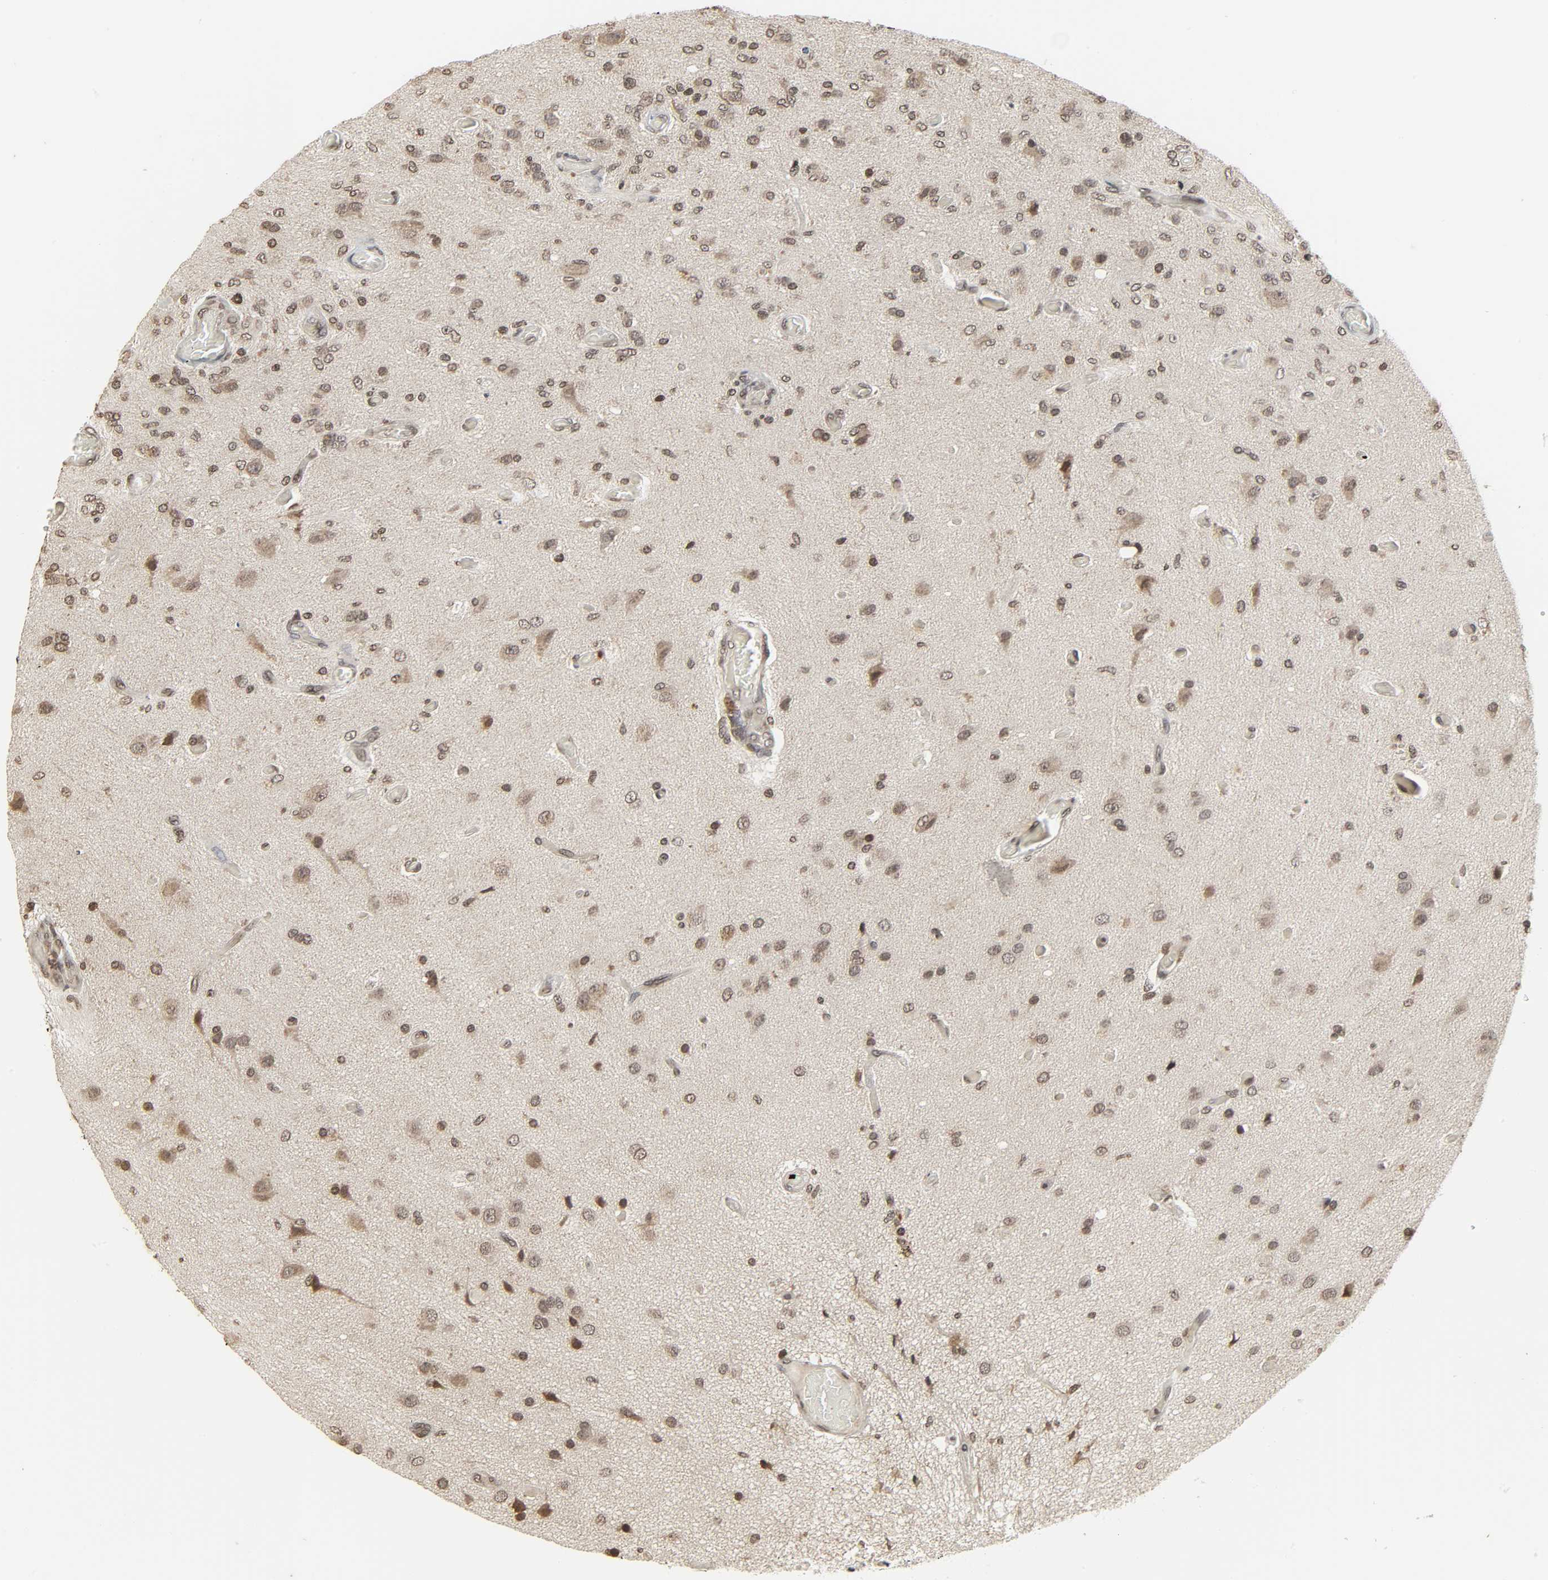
{"staining": {"intensity": "moderate", "quantity": "<25%", "location": "nuclear"}, "tissue": "glioma", "cell_type": "Tumor cells", "image_type": "cancer", "snomed": [{"axis": "morphology", "description": "Normal tissue, NOS"}, {"axis": "morphology", "description": "Glioma, malignant, High grade"}, {"axis": "topography", "description": "Cerebral cortex"}], "caption": "Protein expression analysis of glioma demonstrates moderate nuclear expression in about <25% of tumor cells.", "gene": "XRCC1", "patient": {"sex": "male", "age": 77}}